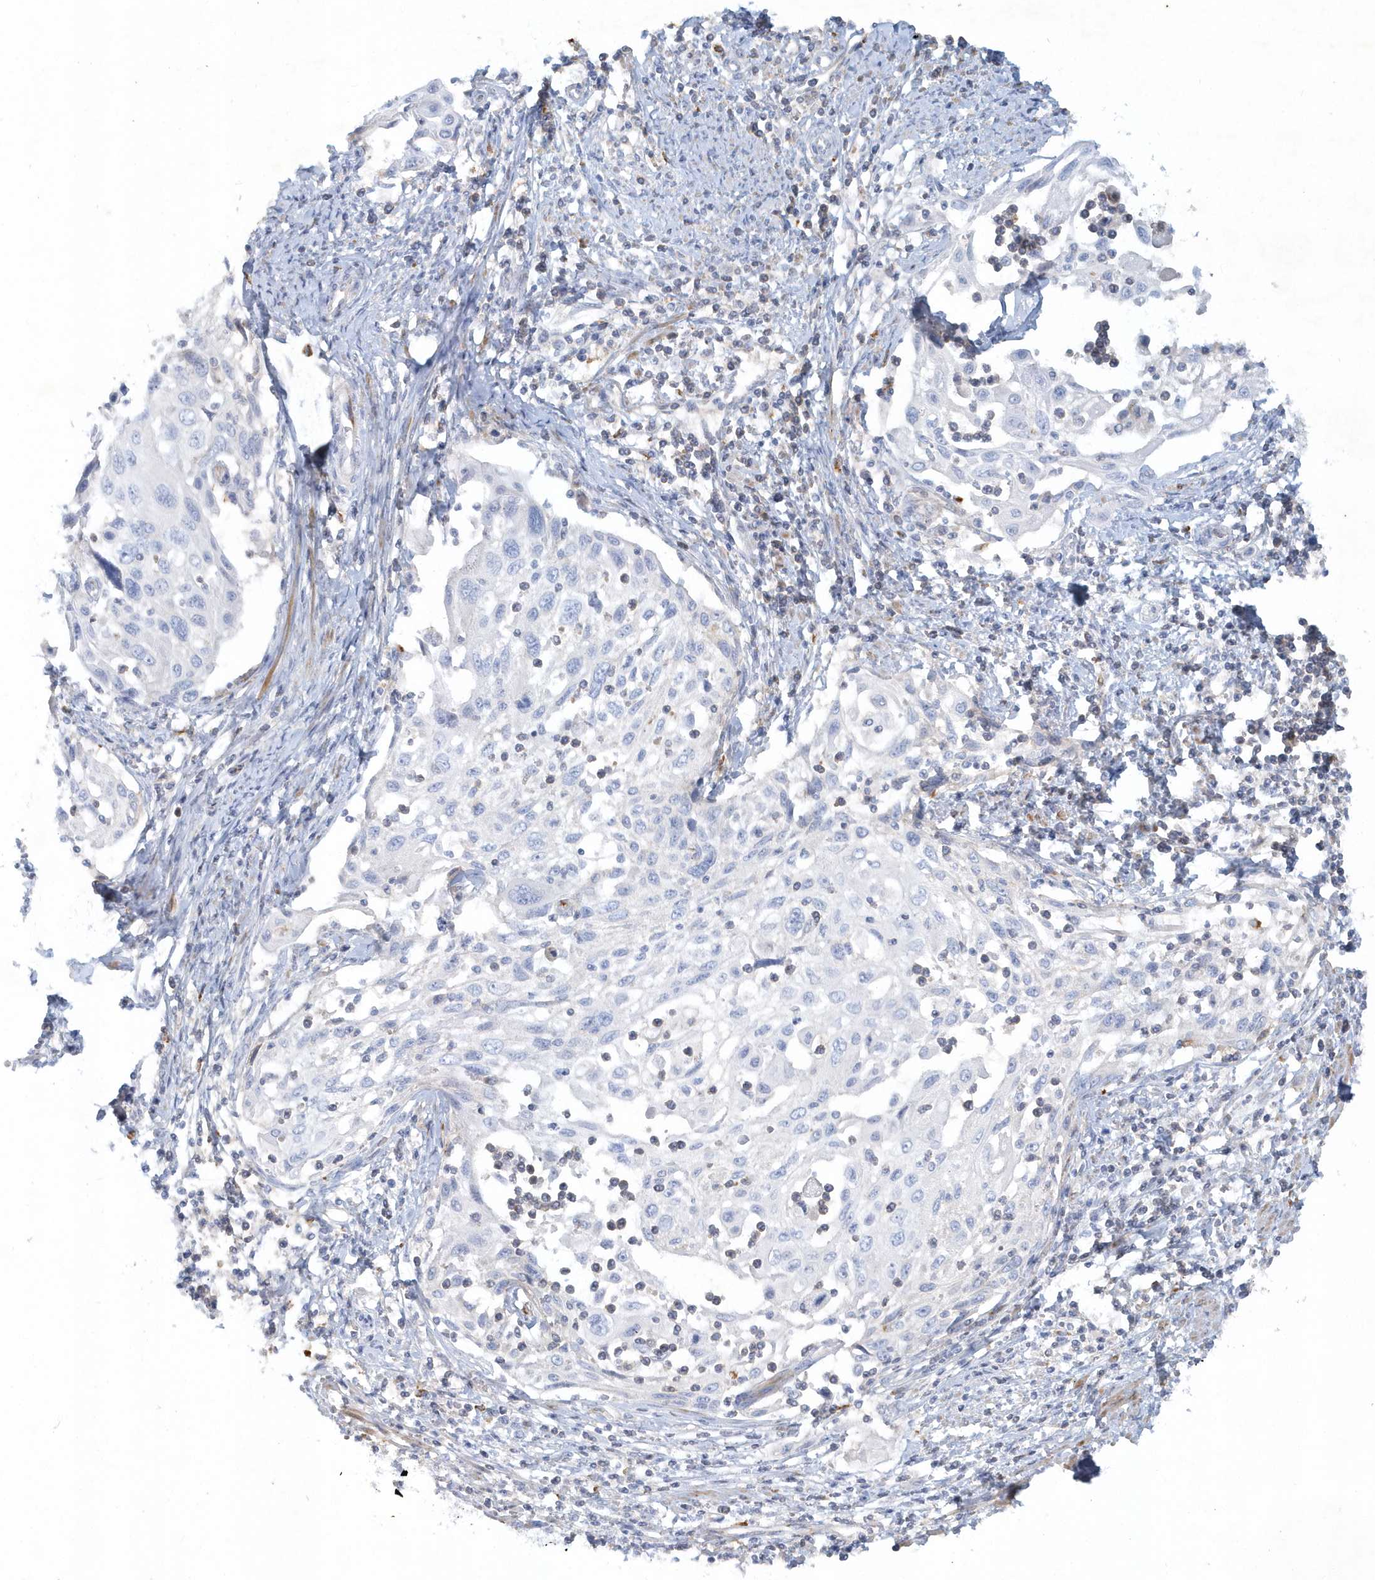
{"staining": {"intensity": "negative", "quantity": "none", "location": "none"}, "tissue": "cervical cancer", "cell_type": "Tumor cells", "image_type": "cancer", "snomed": [{"axis": "morphology", "description": "Squamous cell carcinoma, NOS"}, {"axis": "topography", "description": "Cervix"}], "caption": "Cervical squamous cell carcinoma was stained to show a protein in brown. There is no significant staining in tumor cells. (DAB (3,3'-diaminobenzidine) immunohistochemistry (IHC) with hematoxylin counter stain).", "gene": "DNAH1", "patient": {"sex": "female", "age": 70}}